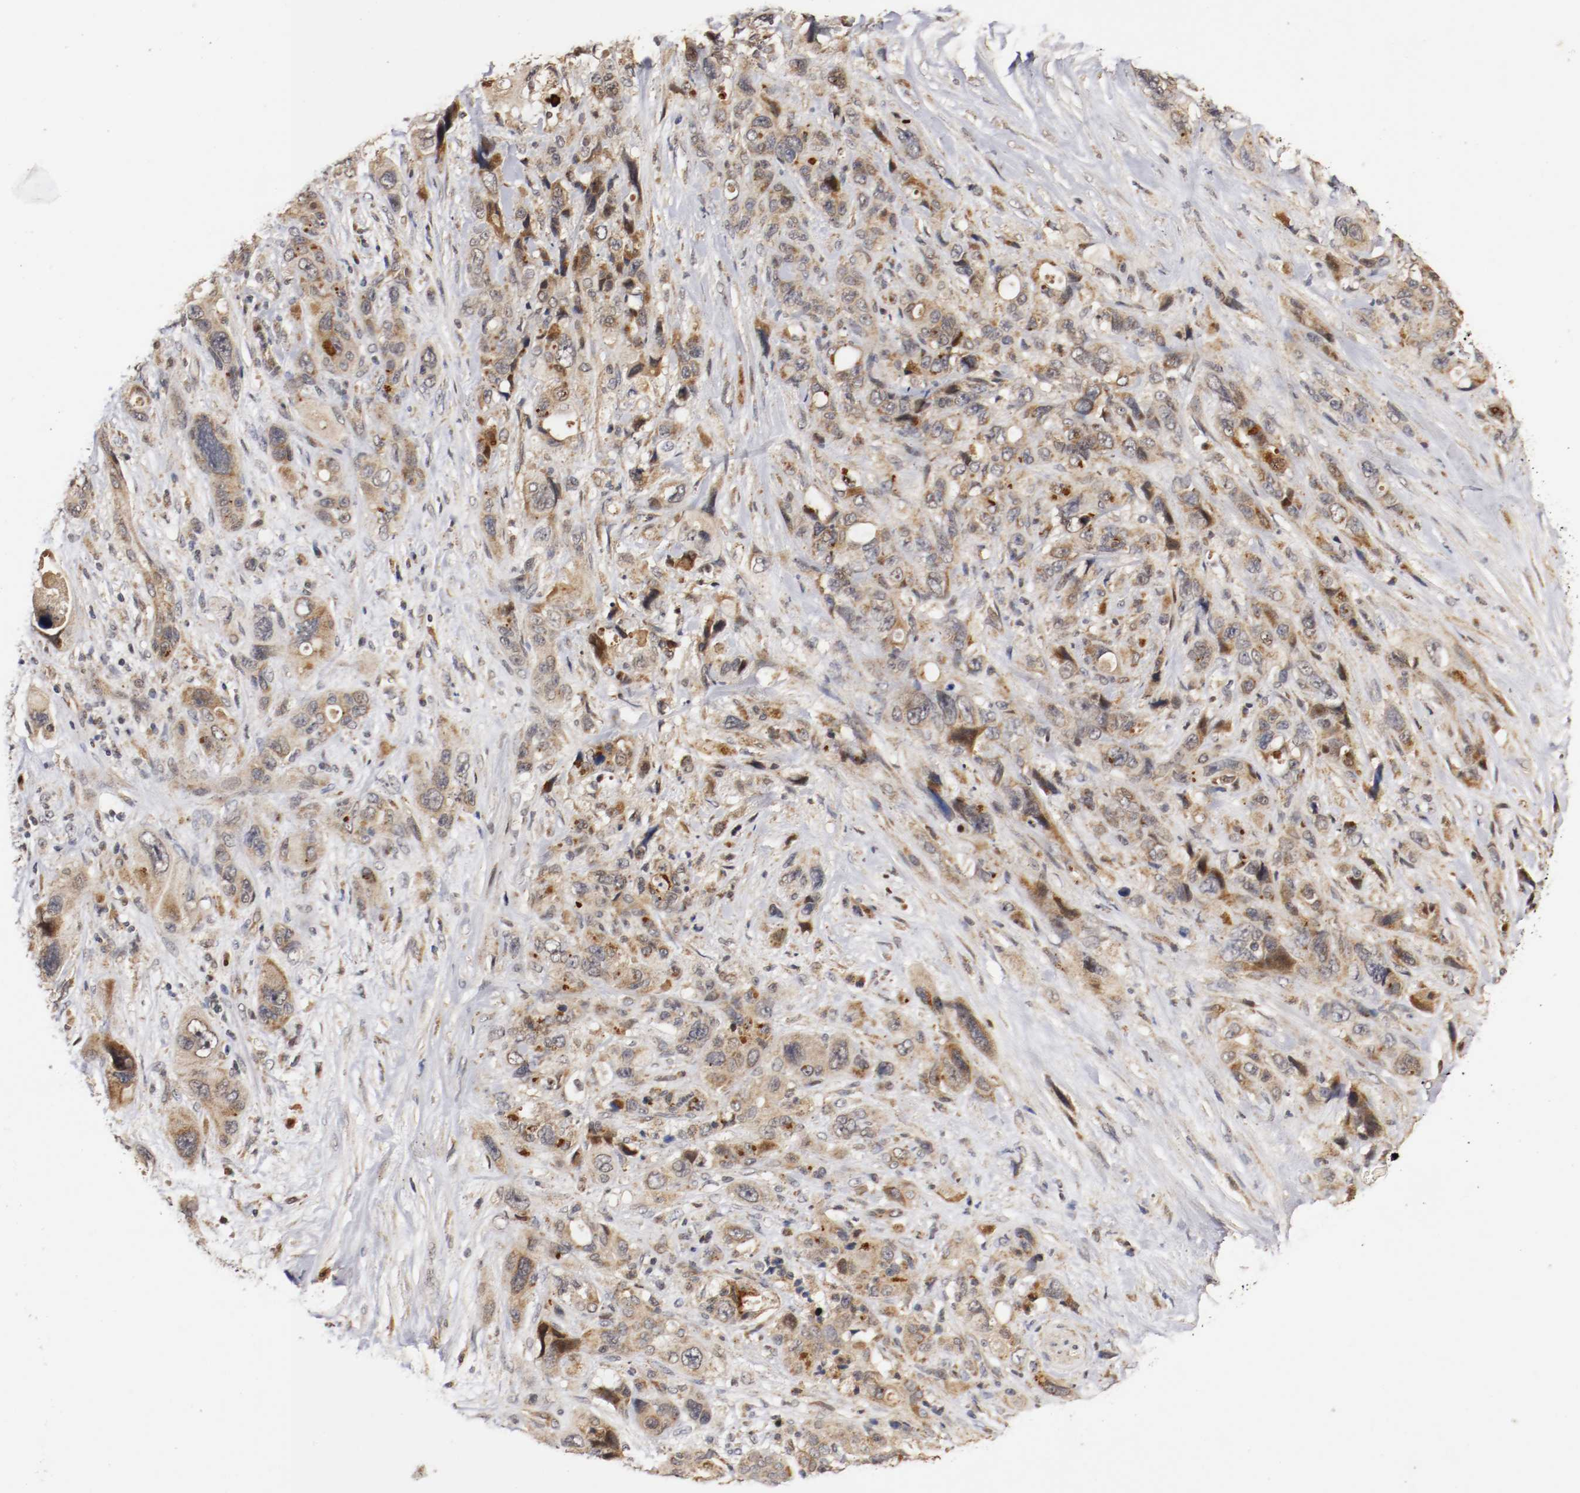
{"staining": {"intensity": "moderate", "quantity": "25%-75%", "location": "cytoplasmic/membranous,nuclear"}, "tissue": "pancreatic cancer", "cell_type": "Tumor cells", "image_type": "cancer", "snomed": [{"axis": "morphology", "description": "Adenocarcinoma, NOS"}, {"axis": "topography", "description": "Pancreas"}], "caption": "Human adenocarcinoma (pancreatic) stained for a protein (brown) exhibits moderate cytoplasmic/membranous and nuclear positive positivity in about 25%-75% of tumor cells.", "gene": "TNFRSF1B", "patient": {"sex": "male", "age": 46}}